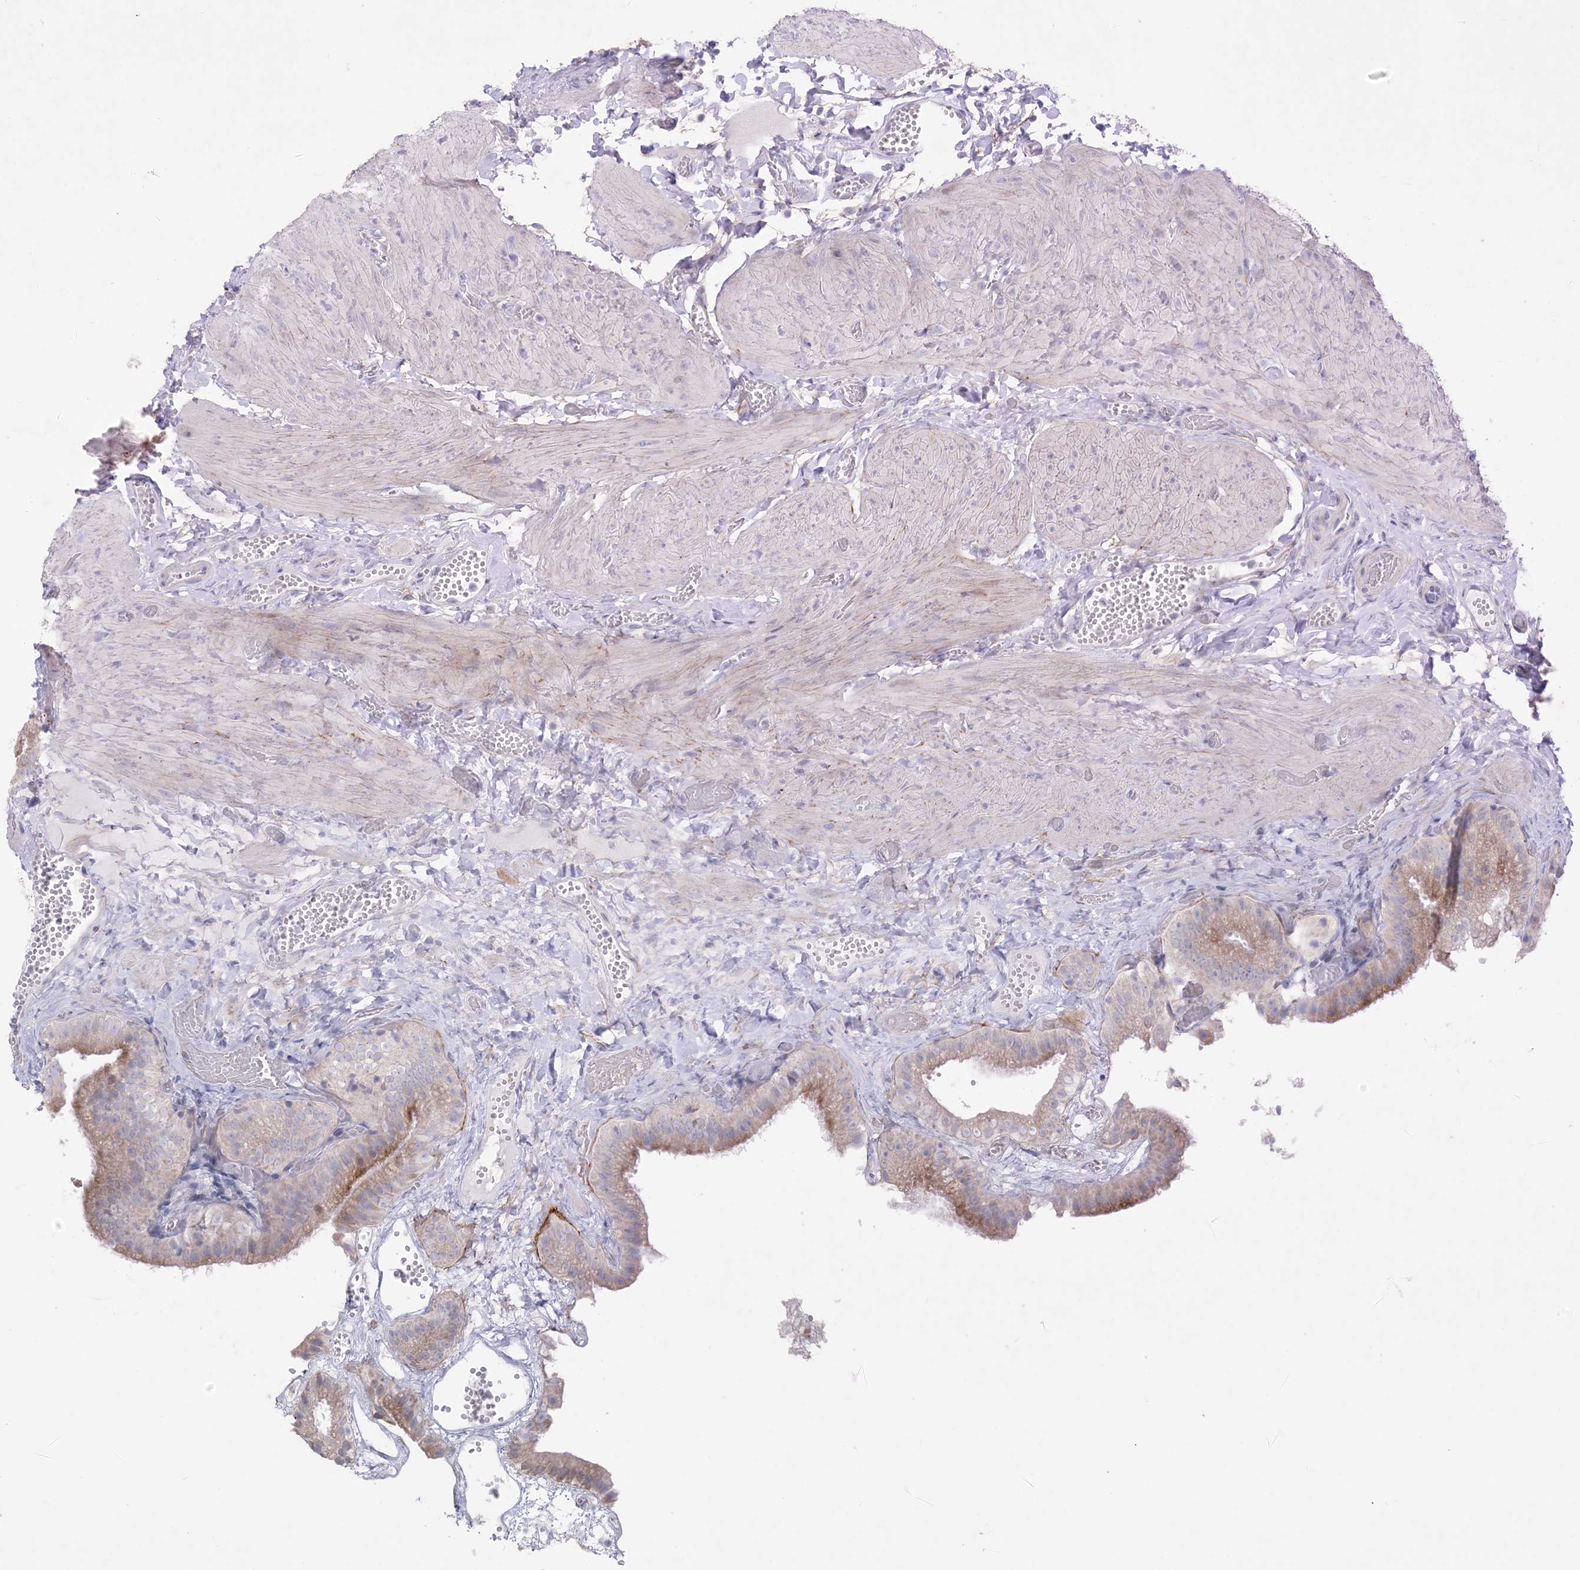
{"staining": {"intensity": "moderate", "quantity": "<25%", "location": "cytoplasmic/membranous"}, "tissue": "gallbladder", "cell_type": "Glandular cells", "image_type": "normal", "snomed": [{"axis": "morphology", "description": "Normal tissue, NOS"}, {"axis": "topography", "description": "Gallbladder"}], "caption": "Gallbladder stained with IHC reveals moderate cytoplasmic/membranous expression in about <25% of glandular cells. (Stains: DAB (3,3'-diaminobenzidine) in brown, nuclei in blue, Microscopy: brightfield microscopy at high magnification).", "gene": "ZNF385D", "patient": {"sex": "female", "age": 64}}